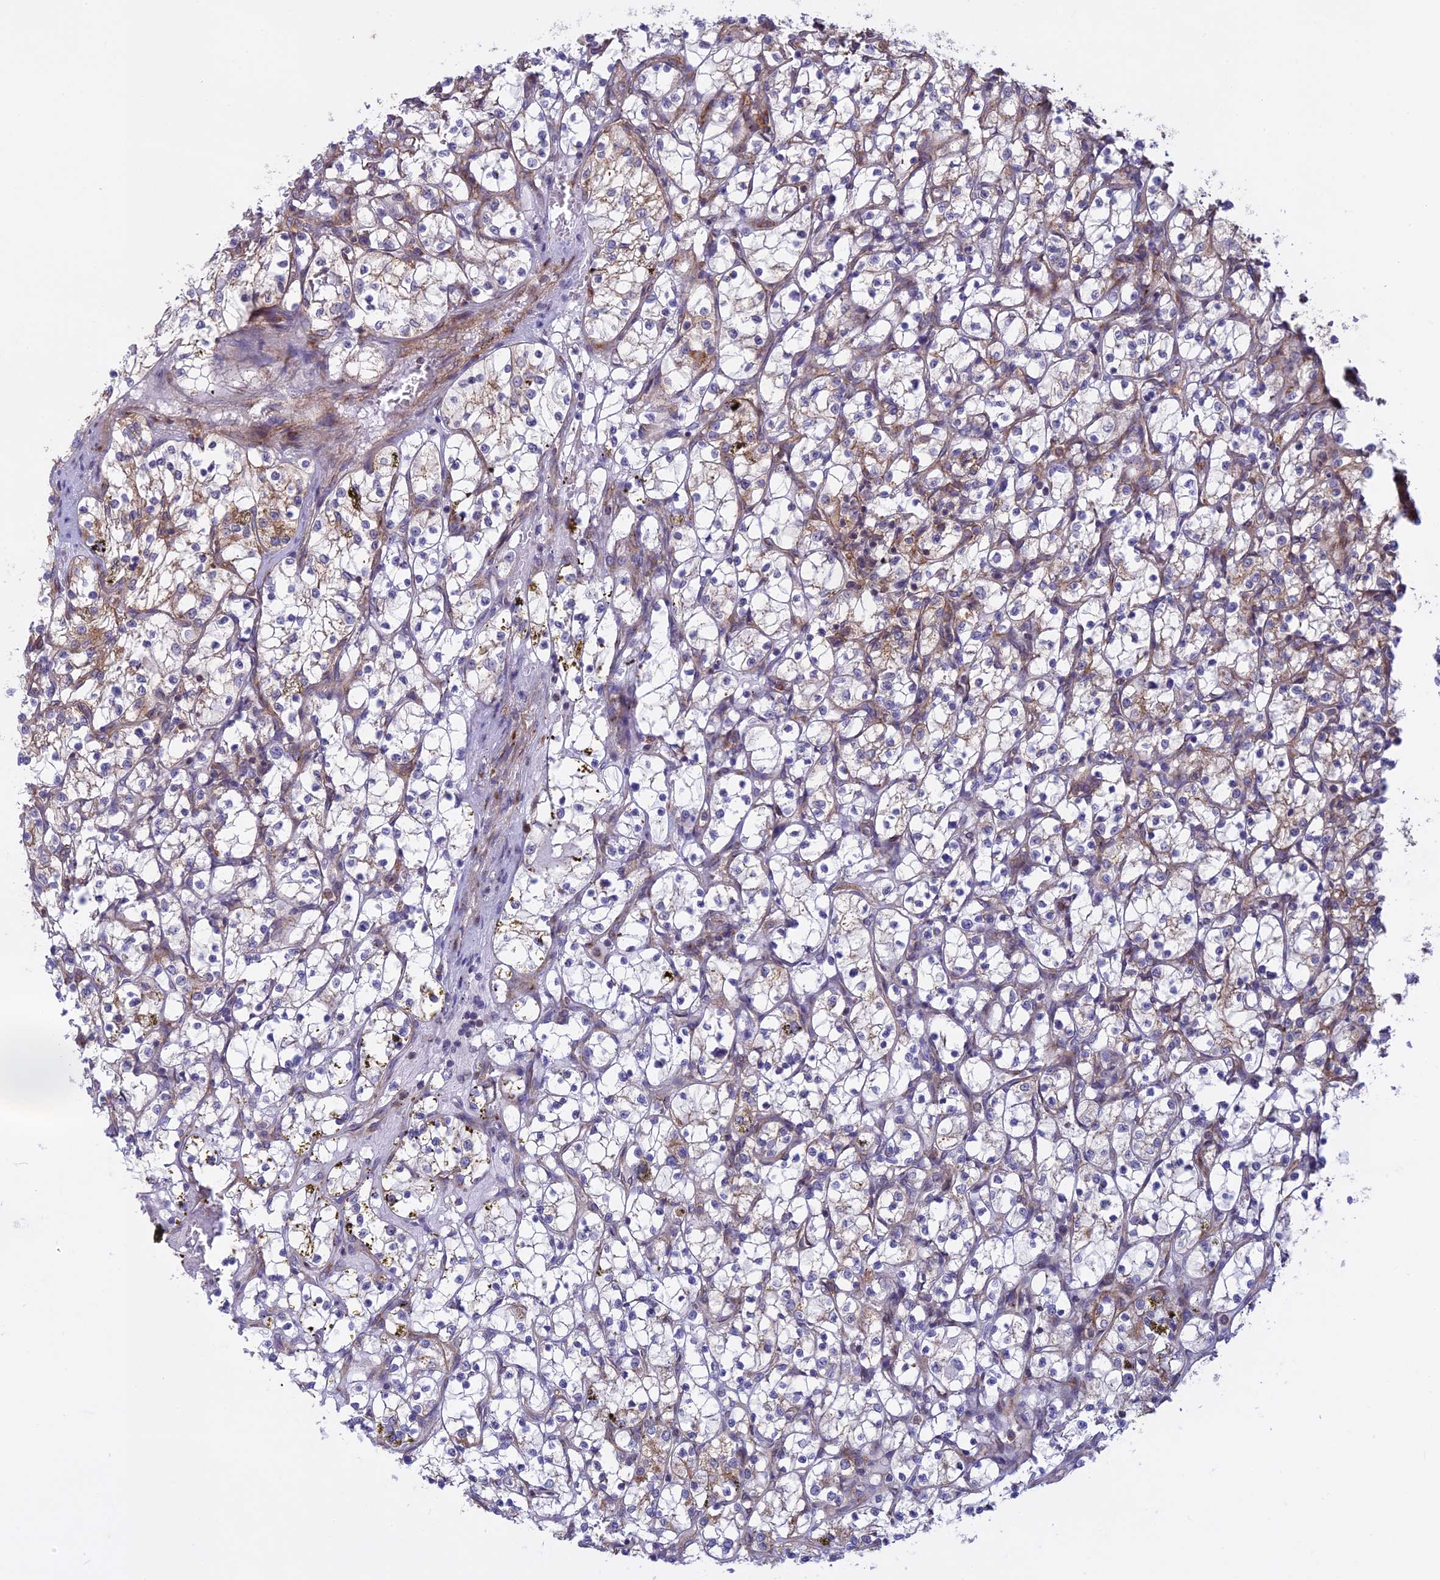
{"staining": {"intensity": "negative", "quantity": "none", "location": "none"}, "tissue": "renal cancer", "cell_type": "Tumor cells", "image_type": "cancer", "snomed": [{"axis": "morphology", "description": "Adenocarcinoma, NOS"}, {"axis": "topography", "description": "Kidney"}], "caption": "There is no significant expression in tumor cells of renal cancer (adenocarcinoma). The staining is performed using DAB (3,3'-diaminobenzidine) brown chromogen with nuclei counter-stained in using hematoxylin.", "gene": "CLINT1", "patient": {"sex": "female", "age": 69}}